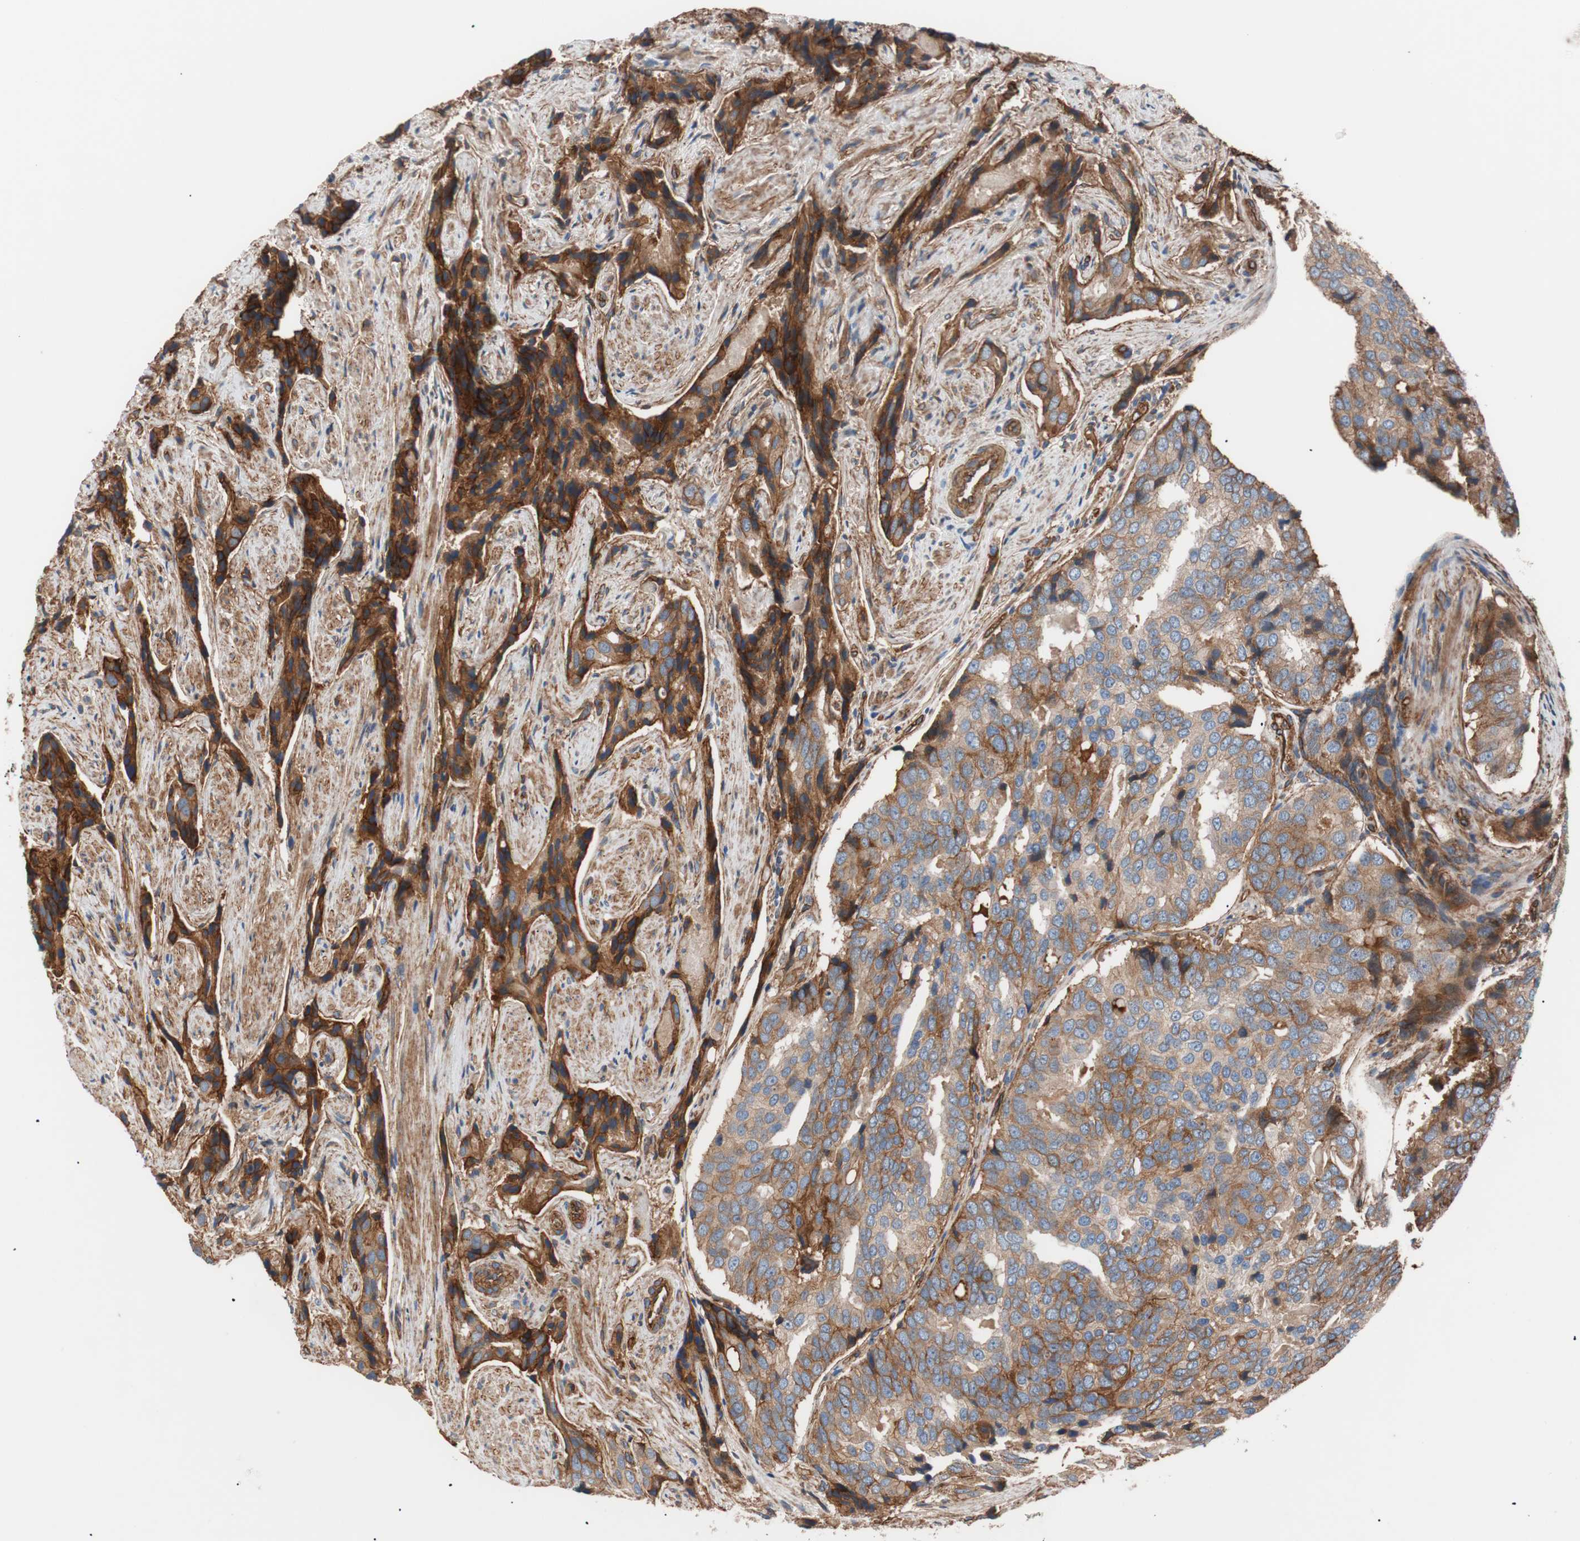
{"staining": {"intensity": "moderate", "quantity": ">75%", "location": "cytoplasmic/membranous"}, "tissue": "prostate cancer", "cell_type": "Tumor cells", "image_type": "cancer", "snomed": [{"axis": "morphology", "description": "Adenocarcinoma, High grade"}, {"axis": "topography", "description": "Prostate"}], "caption": "IHC staining of prostate high-grade adenocarcinoma, which shows medium levels of moderate cytoplasmic/membranous positivity in about >75% of tumor cells indicating moderate cytoplasmic/membranous protein positivity. The staining was performed using DAB (3,3'-diaminobenzidine) (brown) for protein detection and nuclei were counterstained in hematoxylin (blue).", "gene": "SPINT1", "patient": {"sex": "male", "age": 58}}